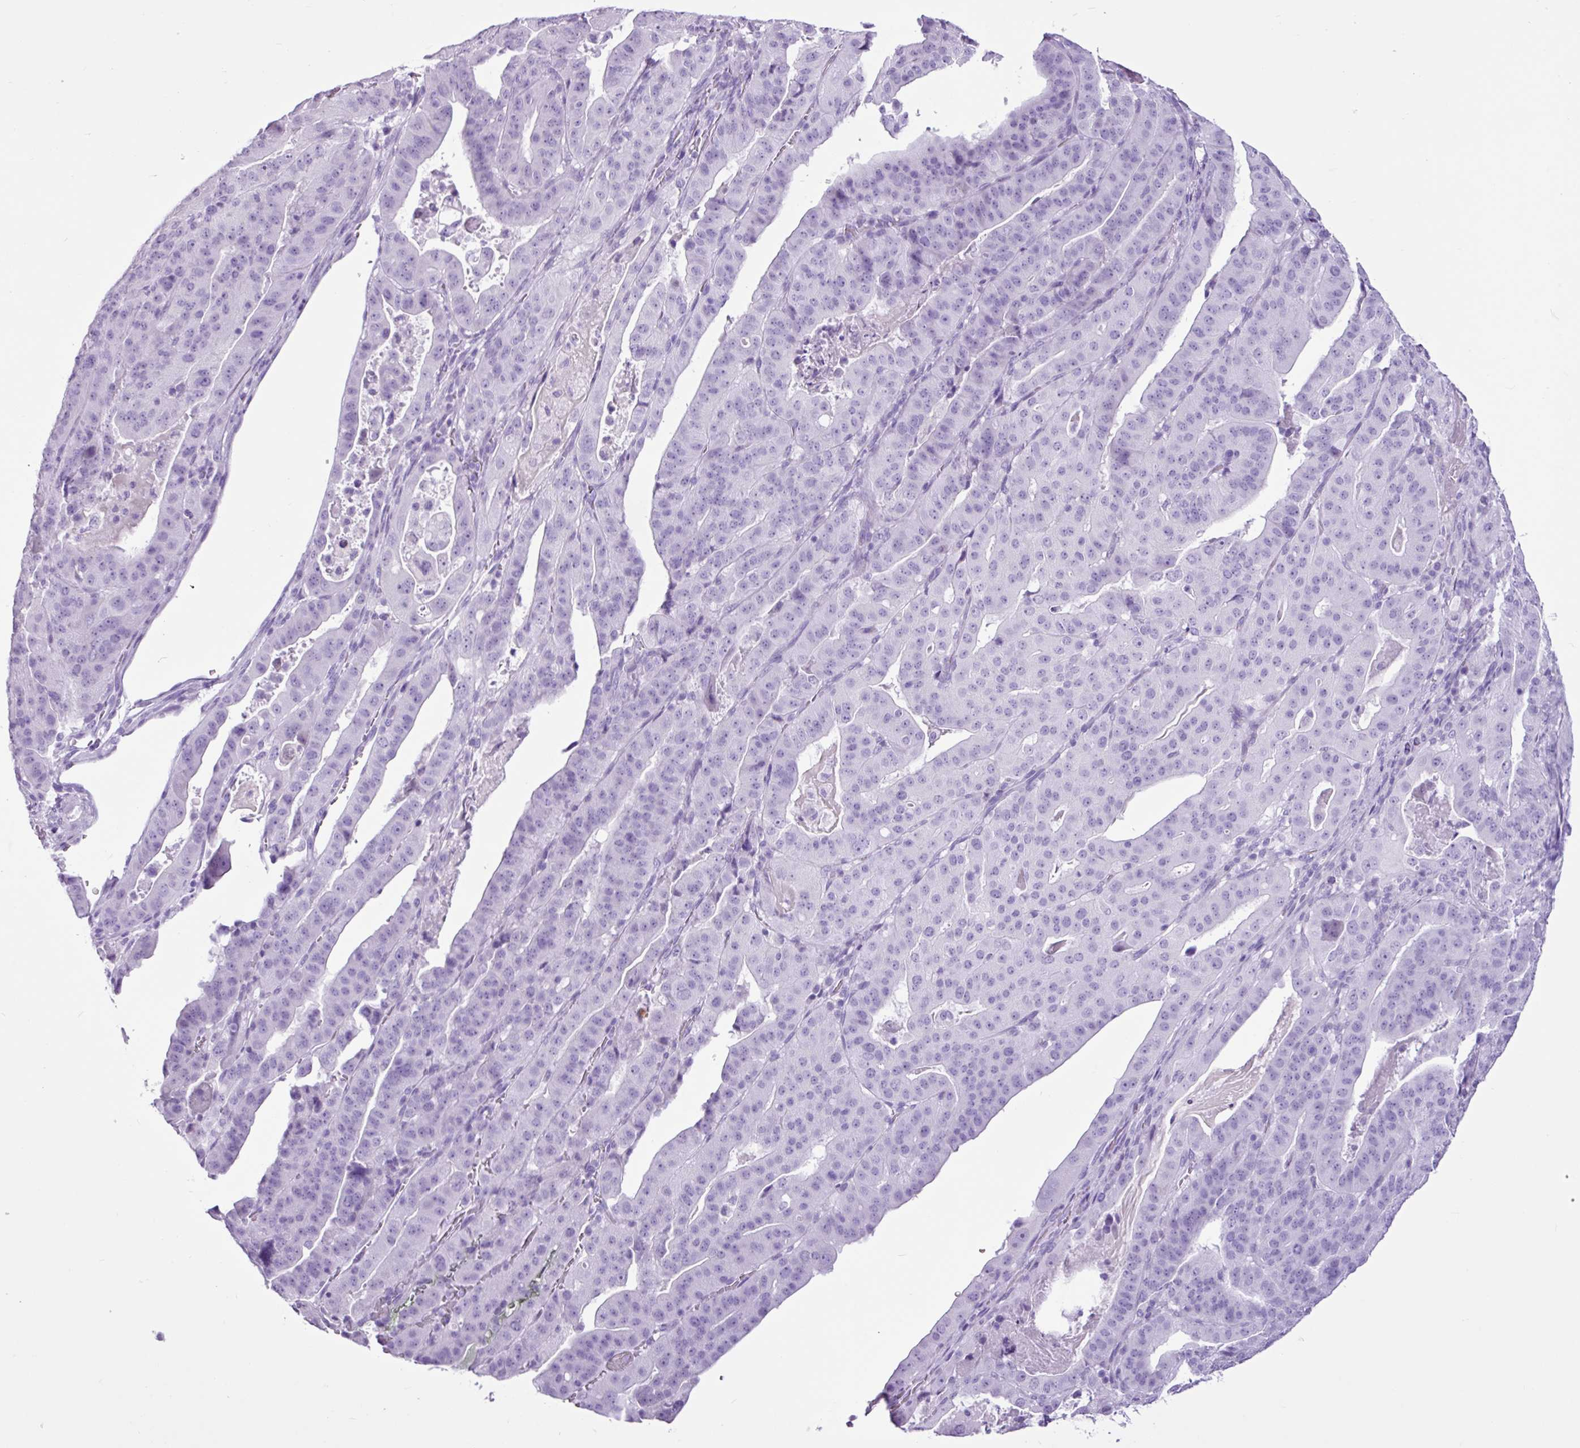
{"staining": {"intensity": "negative", "quantity": "none", "location": "none"}, "tissue": "stomach cancer", "cell_type": "Tumor cells", "image_type": "cancer", "snomed": [{"axis": "morphology", "description": "Adenocarcinoma, NOS"}, {"axis": "topography", "description": "Stomach"}], "caption": "Immunohistochemistry (IHC) photomicrograph of human stomach cancer stained for a protein (brown), which shows no positivity in tumor cells.", "gene": "PGR", "patient": {"sex": "male", "age": 48}}